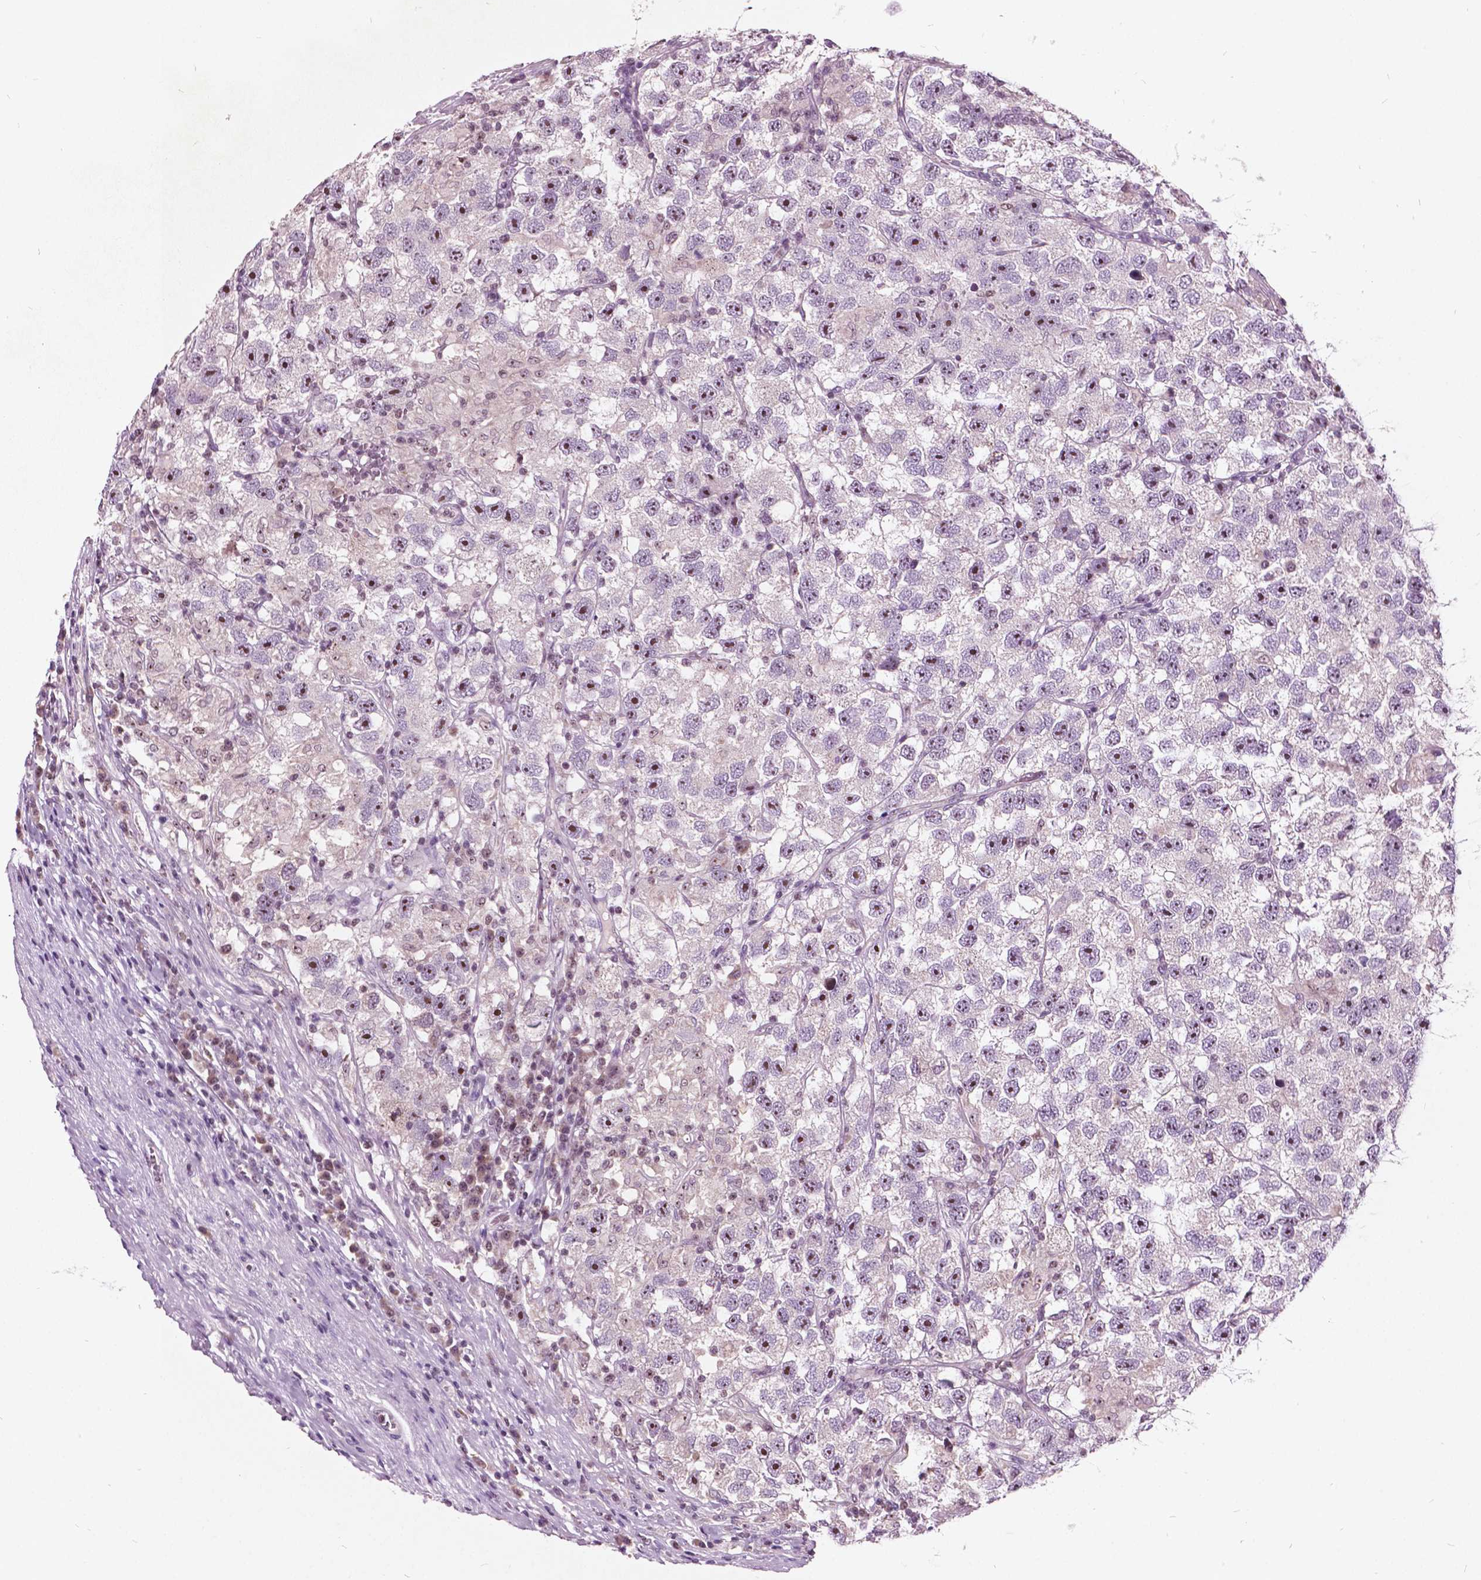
{"staining": {"intensity": "moderate", "quantity": ">75%", "location": "nuclear"}, "tissue": "testis cancer", "cell_type": "Tumor cells", "image_type": "cancer", "snomed": [{"axis": "morphology", "description": "Seminoma, NOS"}, {"axis": "topography", "description": "Testis"}], "caption": "Immunohistochemical staining of human seminoma (testis) exhibits medium levels of moderate nuclear protein staining in approximately >75% of tumor cells. The staining is performed using DAB brown chromogen to label protein expression. The nuclei are counter-stained blue using hematoxylin.", "gene": "ODF3L2", "patient": {"sex": "male", "age": 26}}